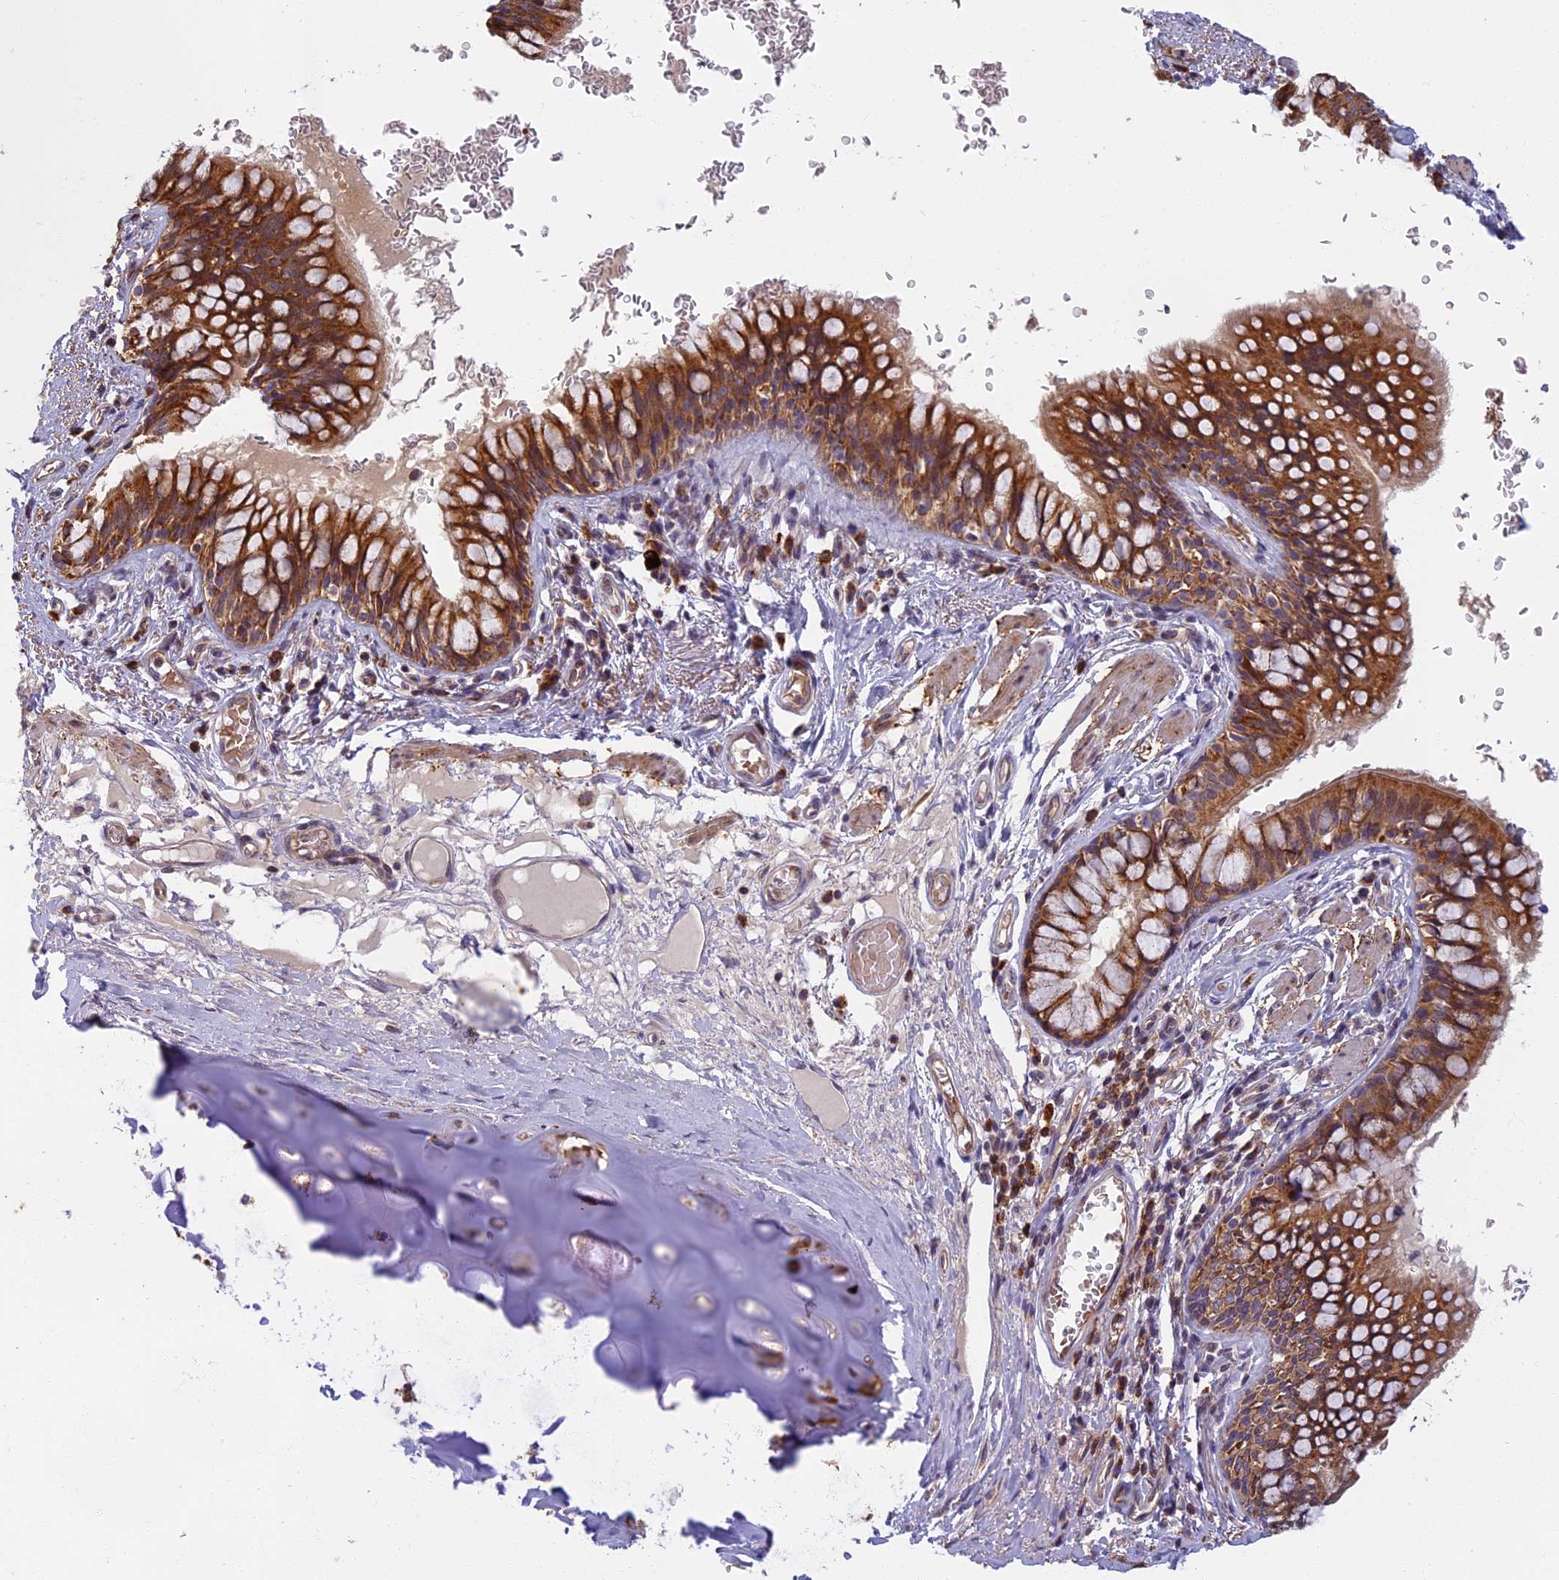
{"staining": {"intensity": "moderate", "quantity": ">75%", "location": "cytoplasmic/membranous"}, "tissue": "bronchus", "cell_type": "Respiratory epithelial cells", "image_type": "normal", "snomed": [{"axis": "morphology", "description": "Normal tissue, NOS"}, {"axis": "topography", "description": "Cartilage tissue"}, {"axis": "topography", "description": "Bronchus"}], "caption": "IHC of normal human bronchus shows medium levels of moderate cytoplasmic/membranous expression in approximately >75% of respiratory epithelial cells. Immunohistochemistry (ihc) stains the protein of interest in brown and the nuclei are stained blue.", "gene": "EDAR", "patient": {"sex": "female", "age": 36}}